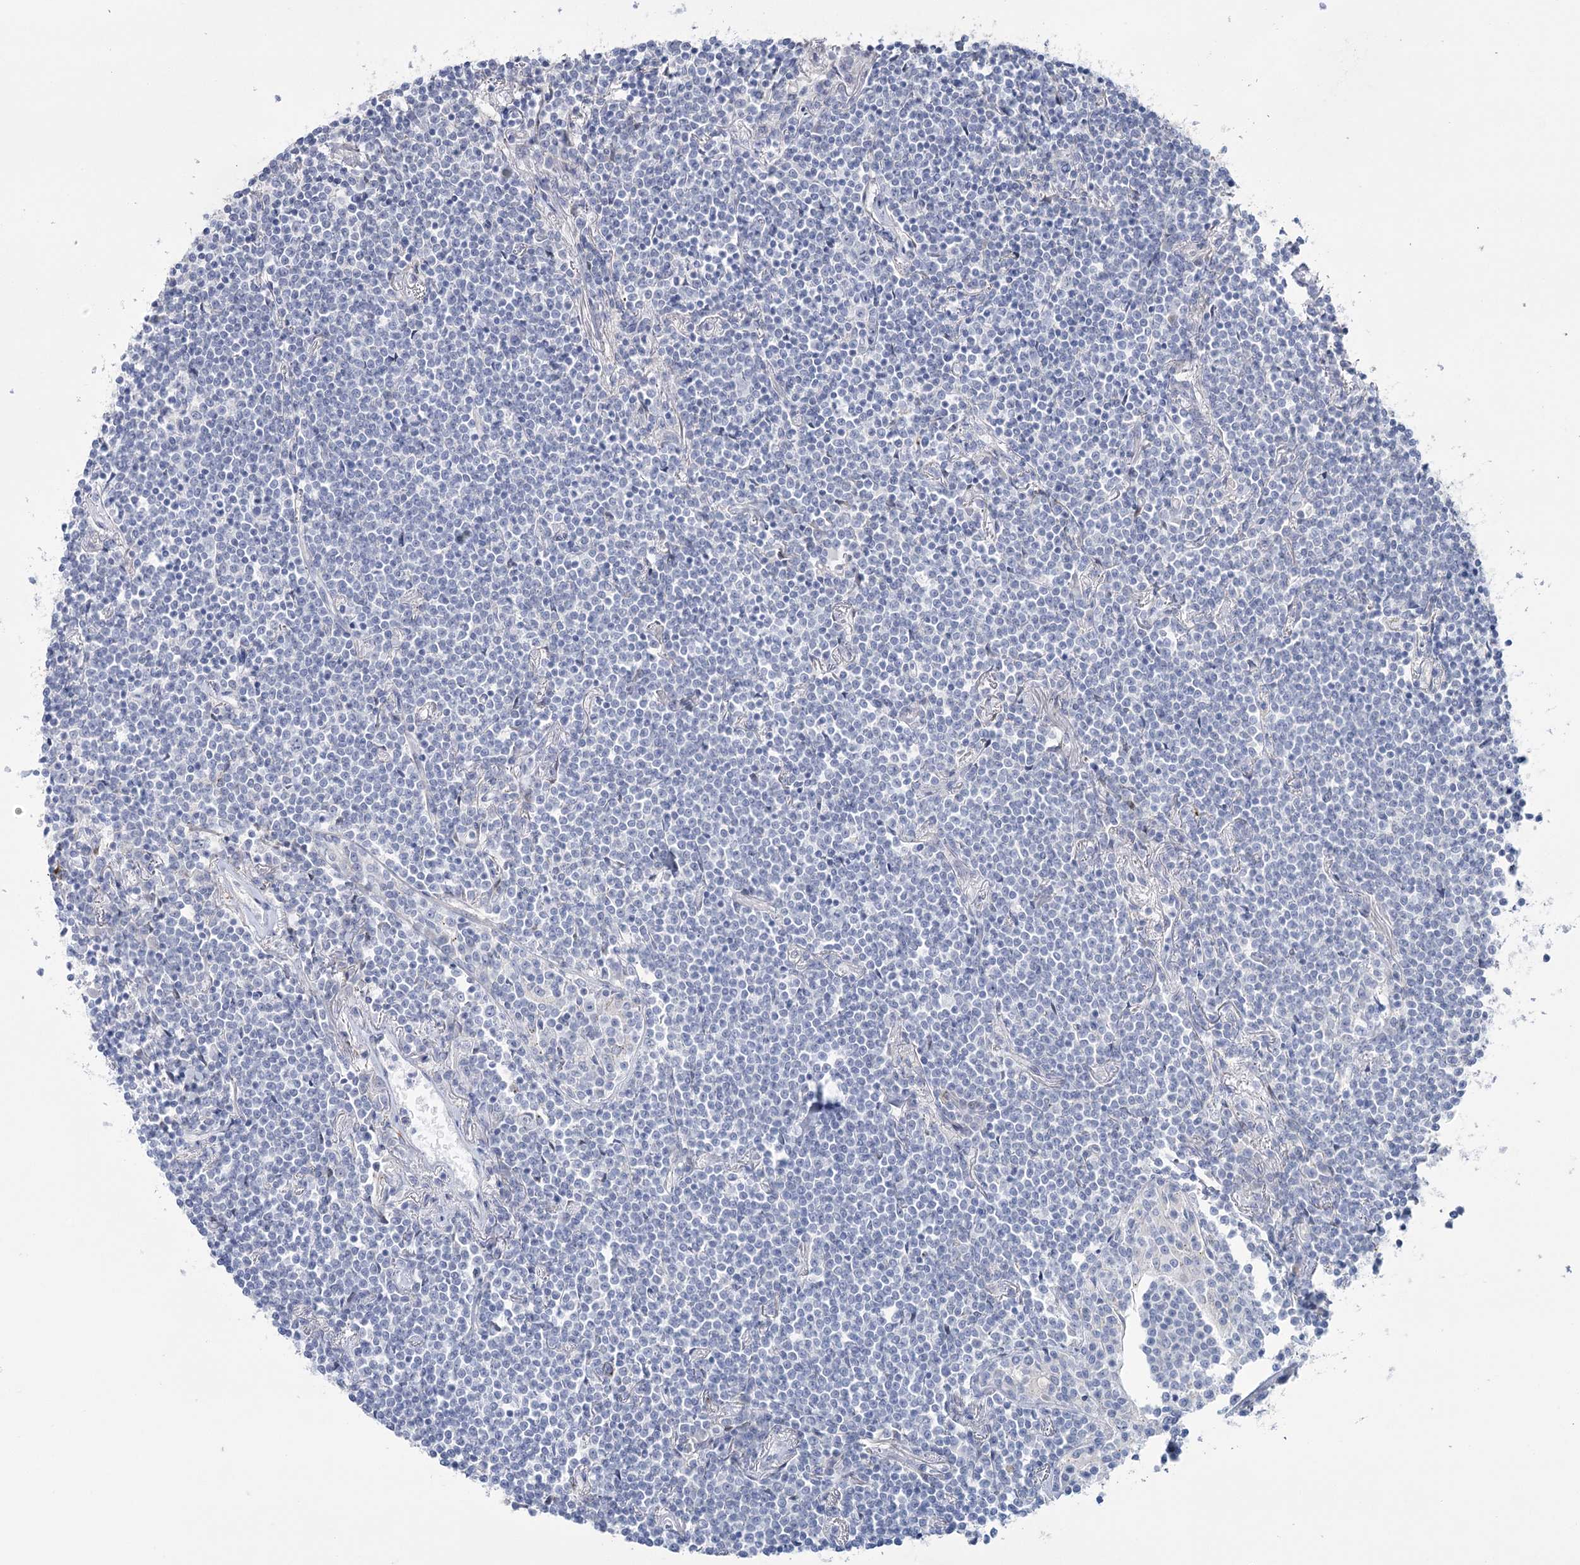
{"staining": {"intensity": "negative", "quantity": "none", "location": "none"}, "tissue": "lymphoma", "cell_type": "Tumor cells", "image_type": "cancer", "snomed": [{"axis": "morphology", "description": "Malignant lymphoma, non-Hodgkin's type, Low grade"}, {"axis": "topography", "description": "Lung"}], "caption": "Immunohistochemical staining of low-grade malignant lymphoma, non-Hodgkin's type displays no significant positivity in tumor cells.", "gene": "CCDC88A", "patient": {"sex": "female", "age": 71}}